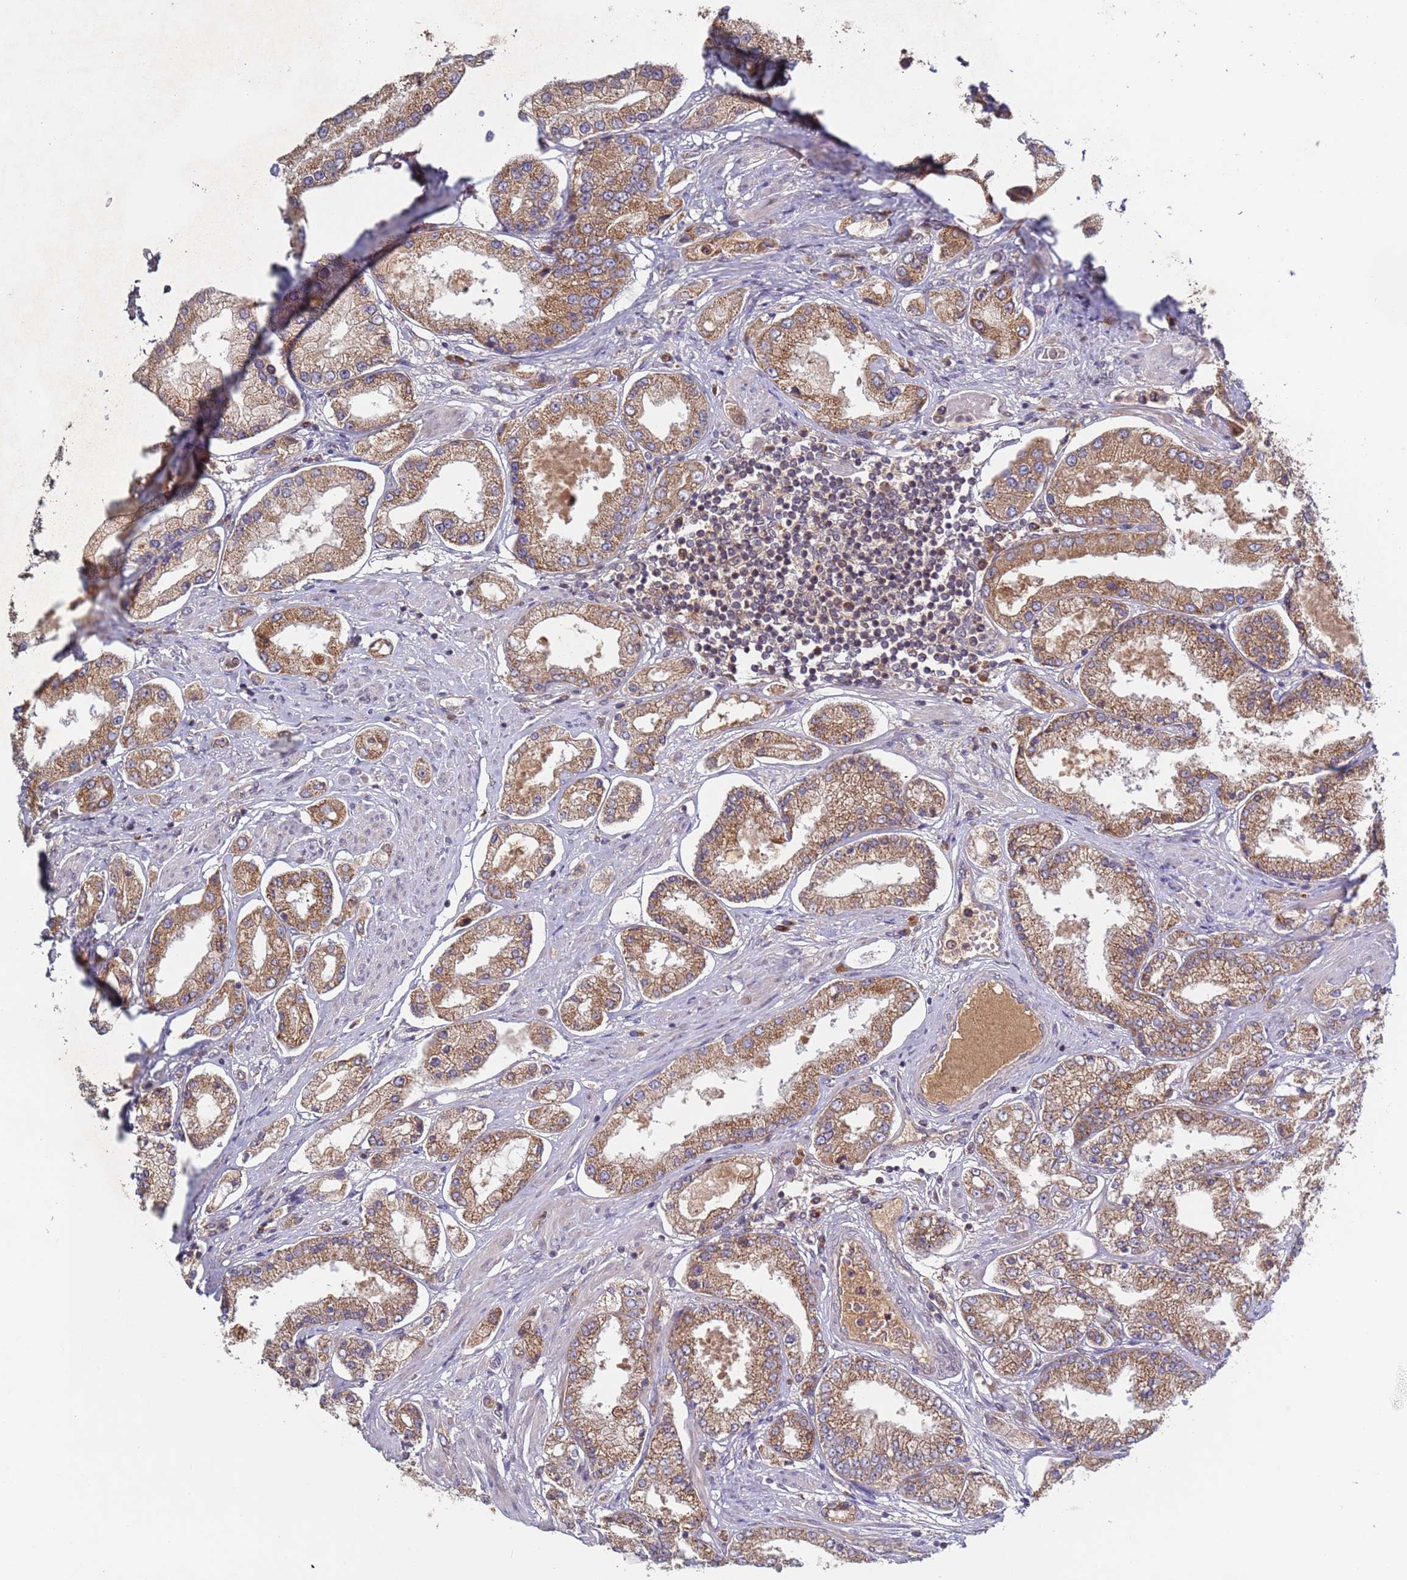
{"staining": {"intensity": "moderate", "quantity": ">75%", "location": "cytoplasmic/membranous"}, "tissue": "prostate cancer", "cell_type": "Tumor cells", "image_type": "cancer", "snomed": [{"axis": "morphology", "description": "Adenocarcinoma, High grade"}, {"axis": "topography", "description": "Prostate"}], "caption": "Moderate cytoplasmic/membranous protein positivity is present in about >75% of tumor cells in prostate high-grade adenocarcinoma.", "gene": "OR5A2", "patient": {"sex": "male", "age": 69}}